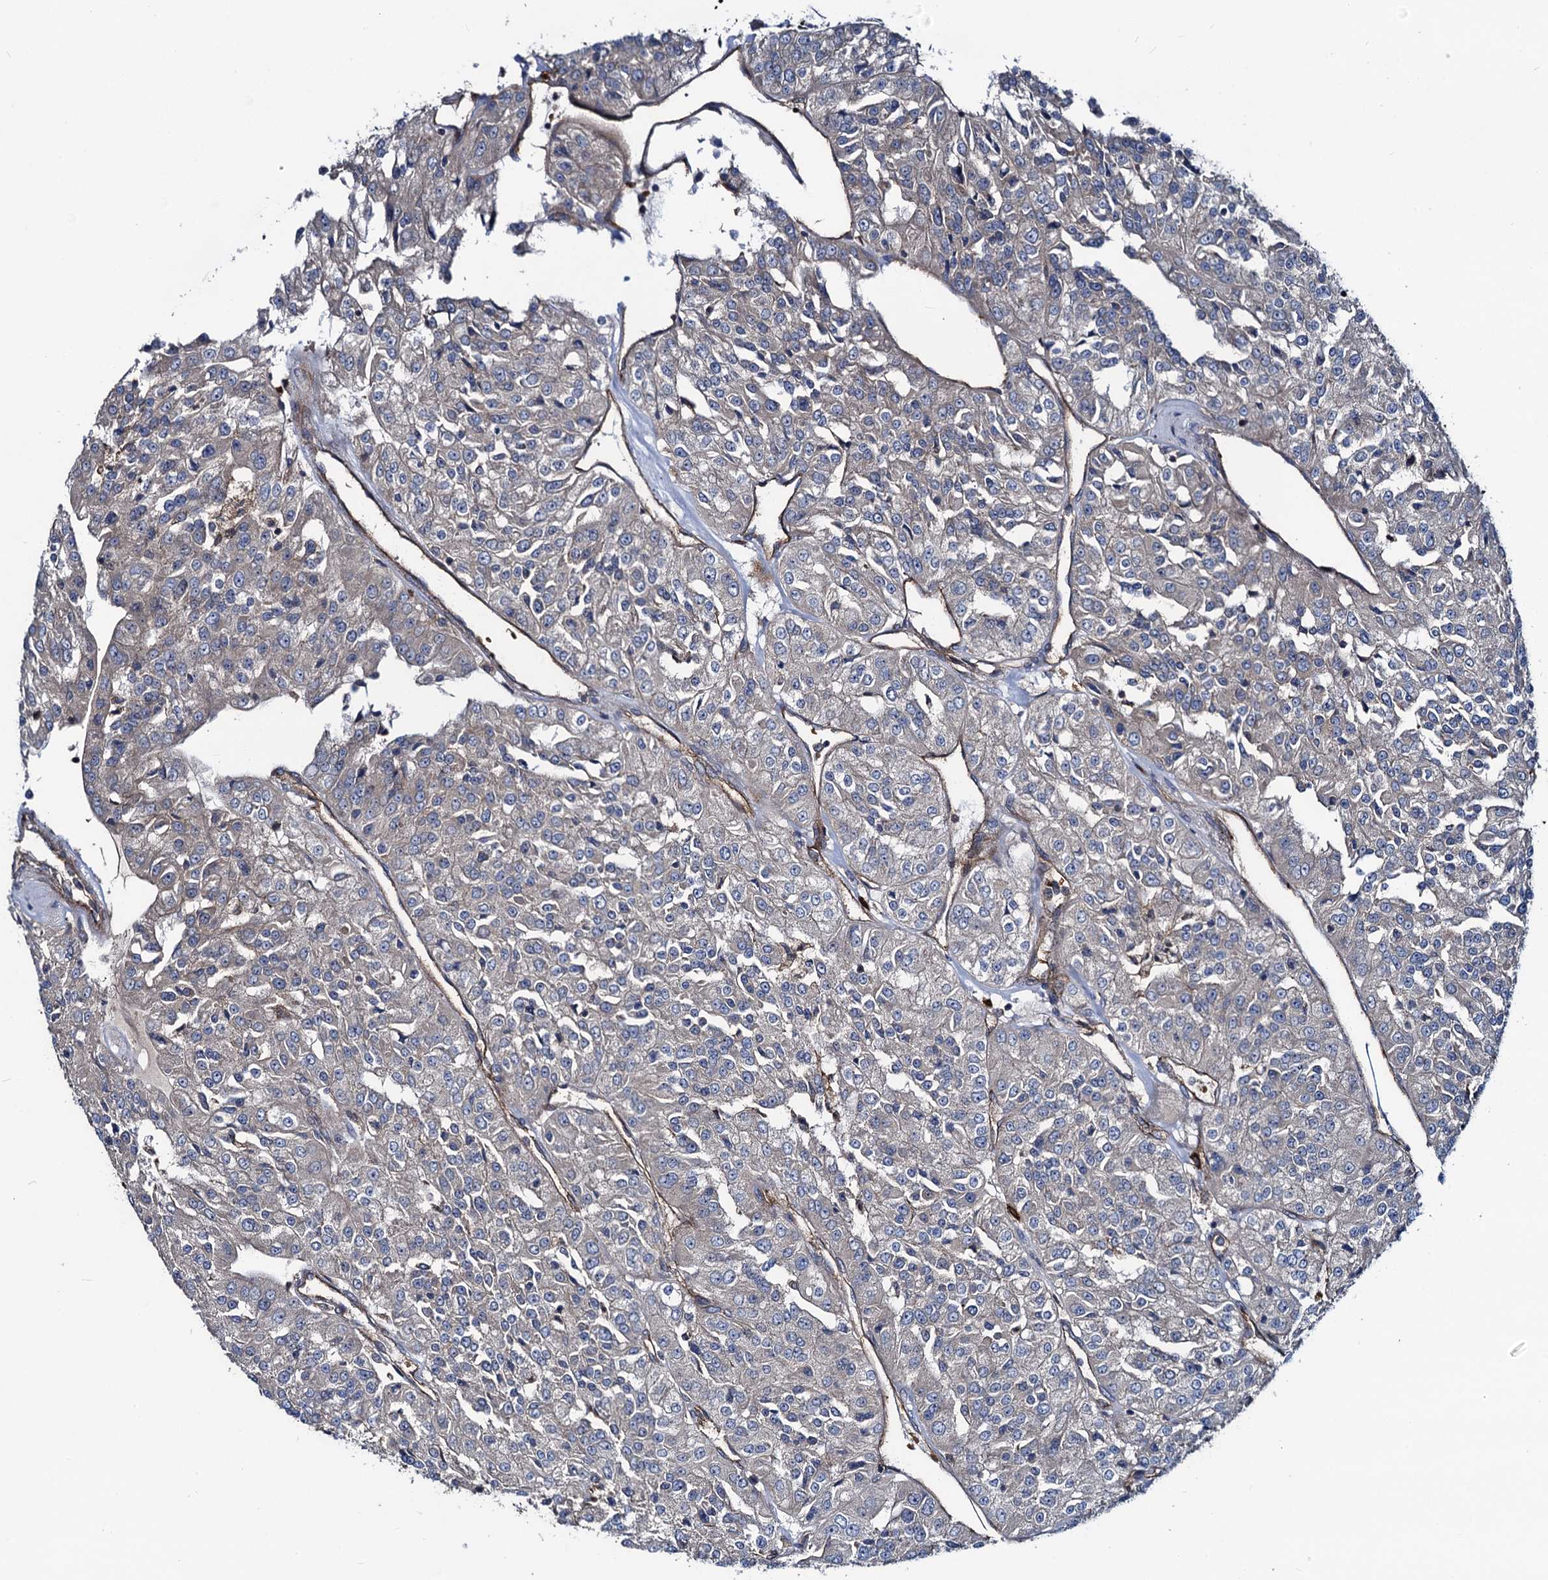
{"staining": {"intensity": "negative", "quantity": "none", "location": "none"}, "tissue": "renal cancer", "cell_type": "Tumor cells", "image_type": "cancer", "snomed": [{"axis": "morphology", "description": "Adenocarcinoma, NOS"}, {"axis": "topography", "description": "Kidney"}], "caption": "There is no significant staining in tumor cells of renal cancer (adenocarcinoma).", "gene": "KXD1", "patient": {"sex": "female", "age": 63}}